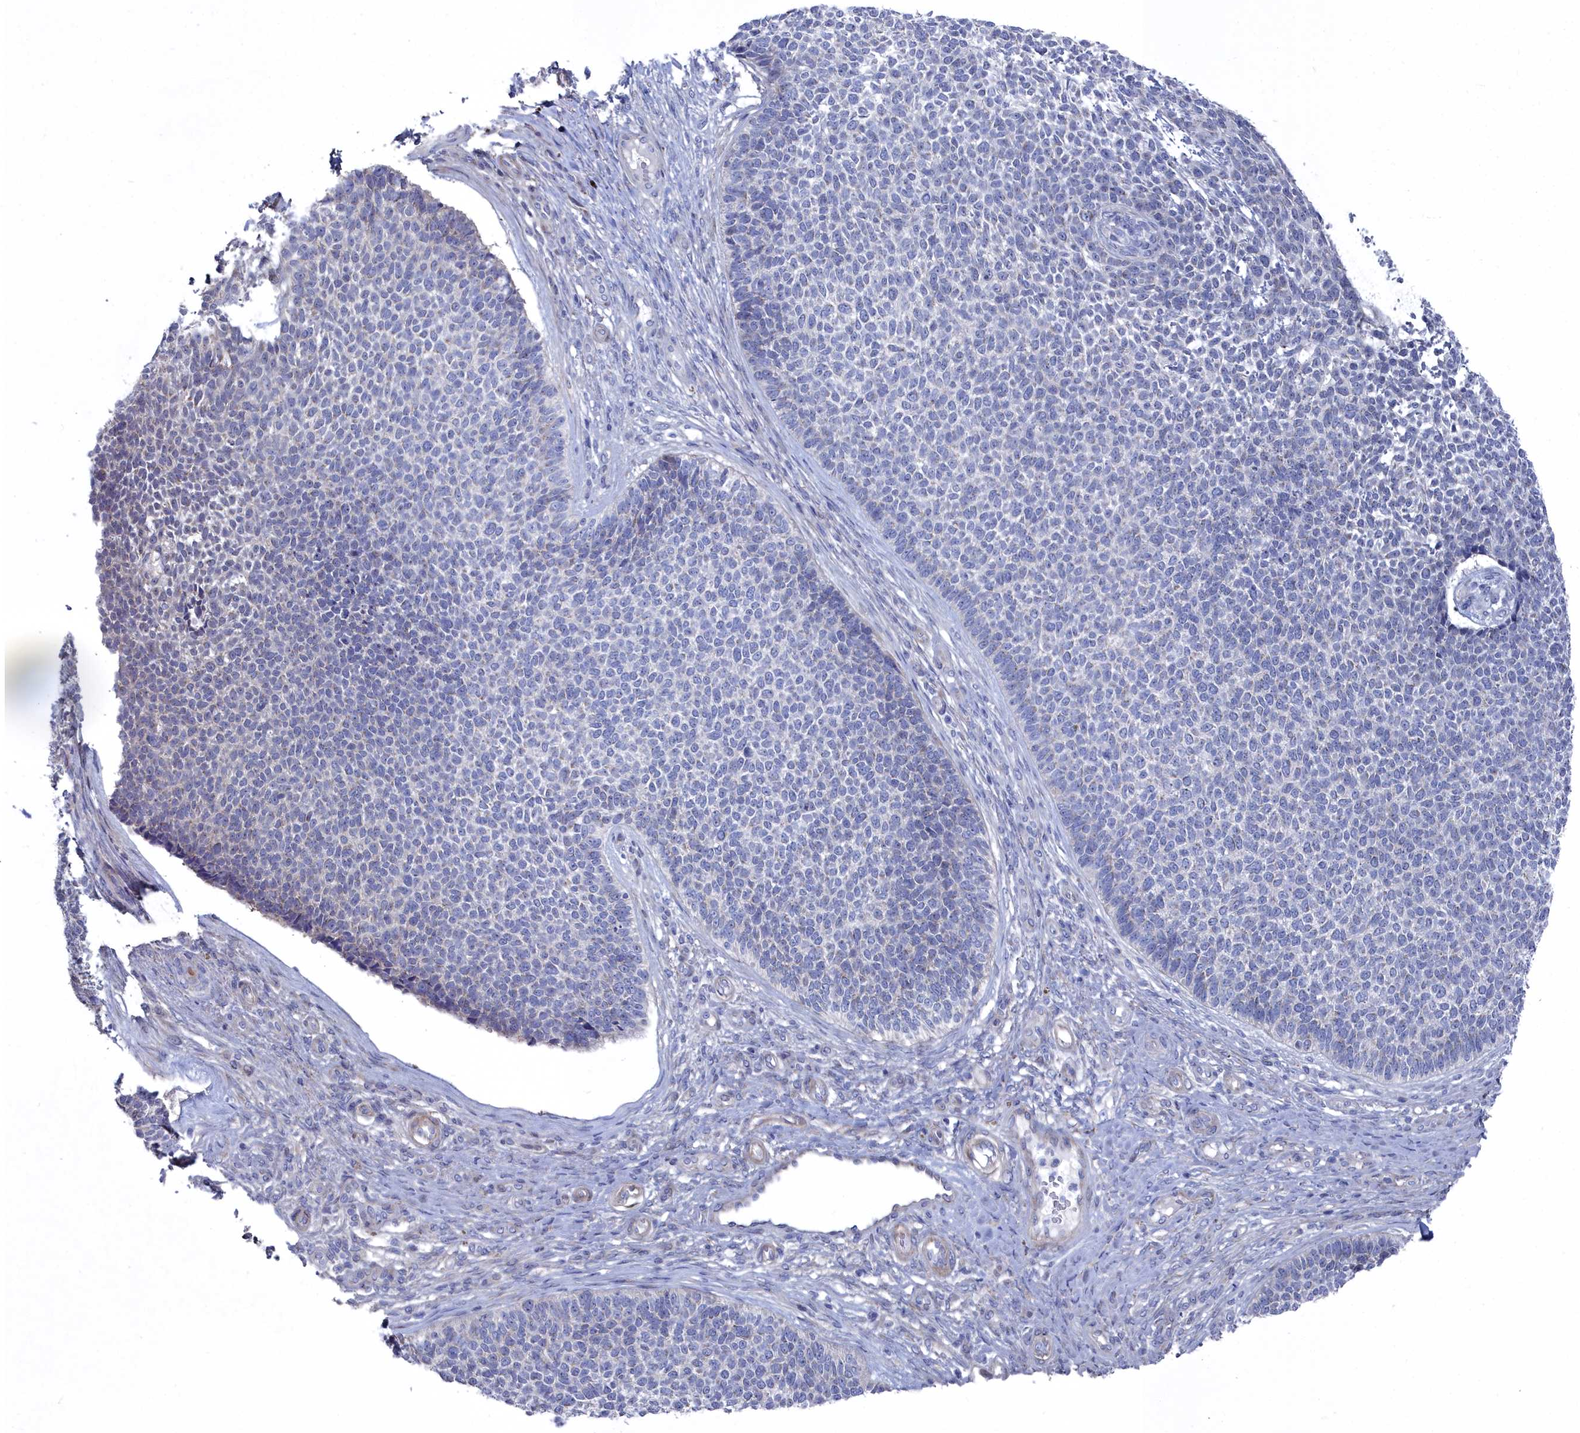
{"staining": {"intensity": "negative", "quantity": "none", "location": "none"}, "tissue": "skin cancer", "cell_type": "Tumor cells", "image_type": "cancer", "snomed": [{"axis": "morphology", "description": "Basal cell carcinoma"}, {"axis": "topography", "description": "Skin"}], "caption": "Histopathology image shows no significant protein staining in tumor cells of skin basal cell carcinoma.", "gene": "SHISAL2A", "patient": {"sex": "female", "age": 84}}